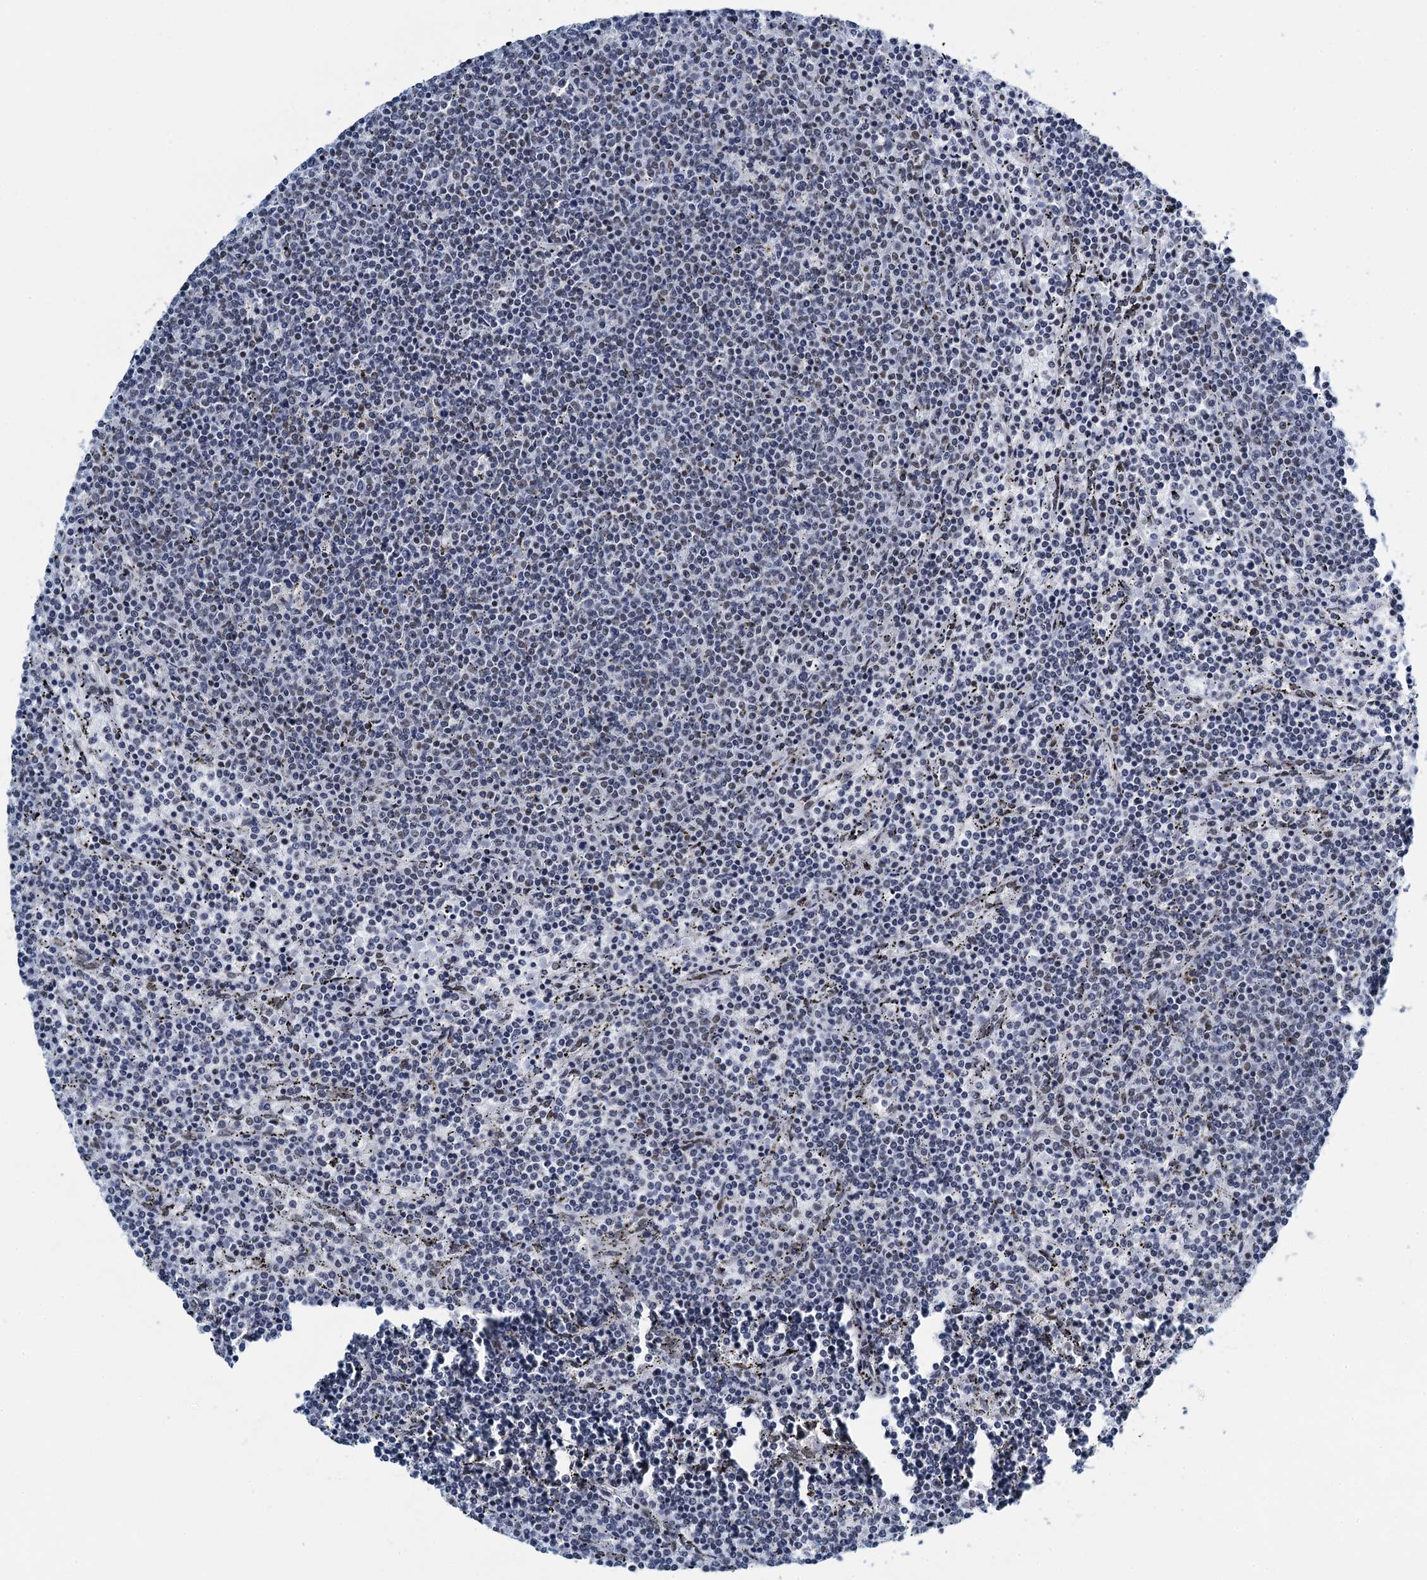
{"staining": {"intensity": "negative", "quantity": "none", "location": "none"}, "tissue": "lymphoma", "cell_type": "Tumor cells", "image_type": "cancer", "snomed": [{"axis": "morphology", "description": "Malignant lymphoma, non-Hodgkin's type, Low grade"}, {"axis": "topography", "description": "Spleen"}], "caption": "This is a histopathology image of immunohistochemistry staining of low-grade malignant lymphoma, non-Hodgkin's type, which shows no expression in tumor cells.", "gene": "HNRNPUL2", "patient": {"sex": "female", "age": 50}}